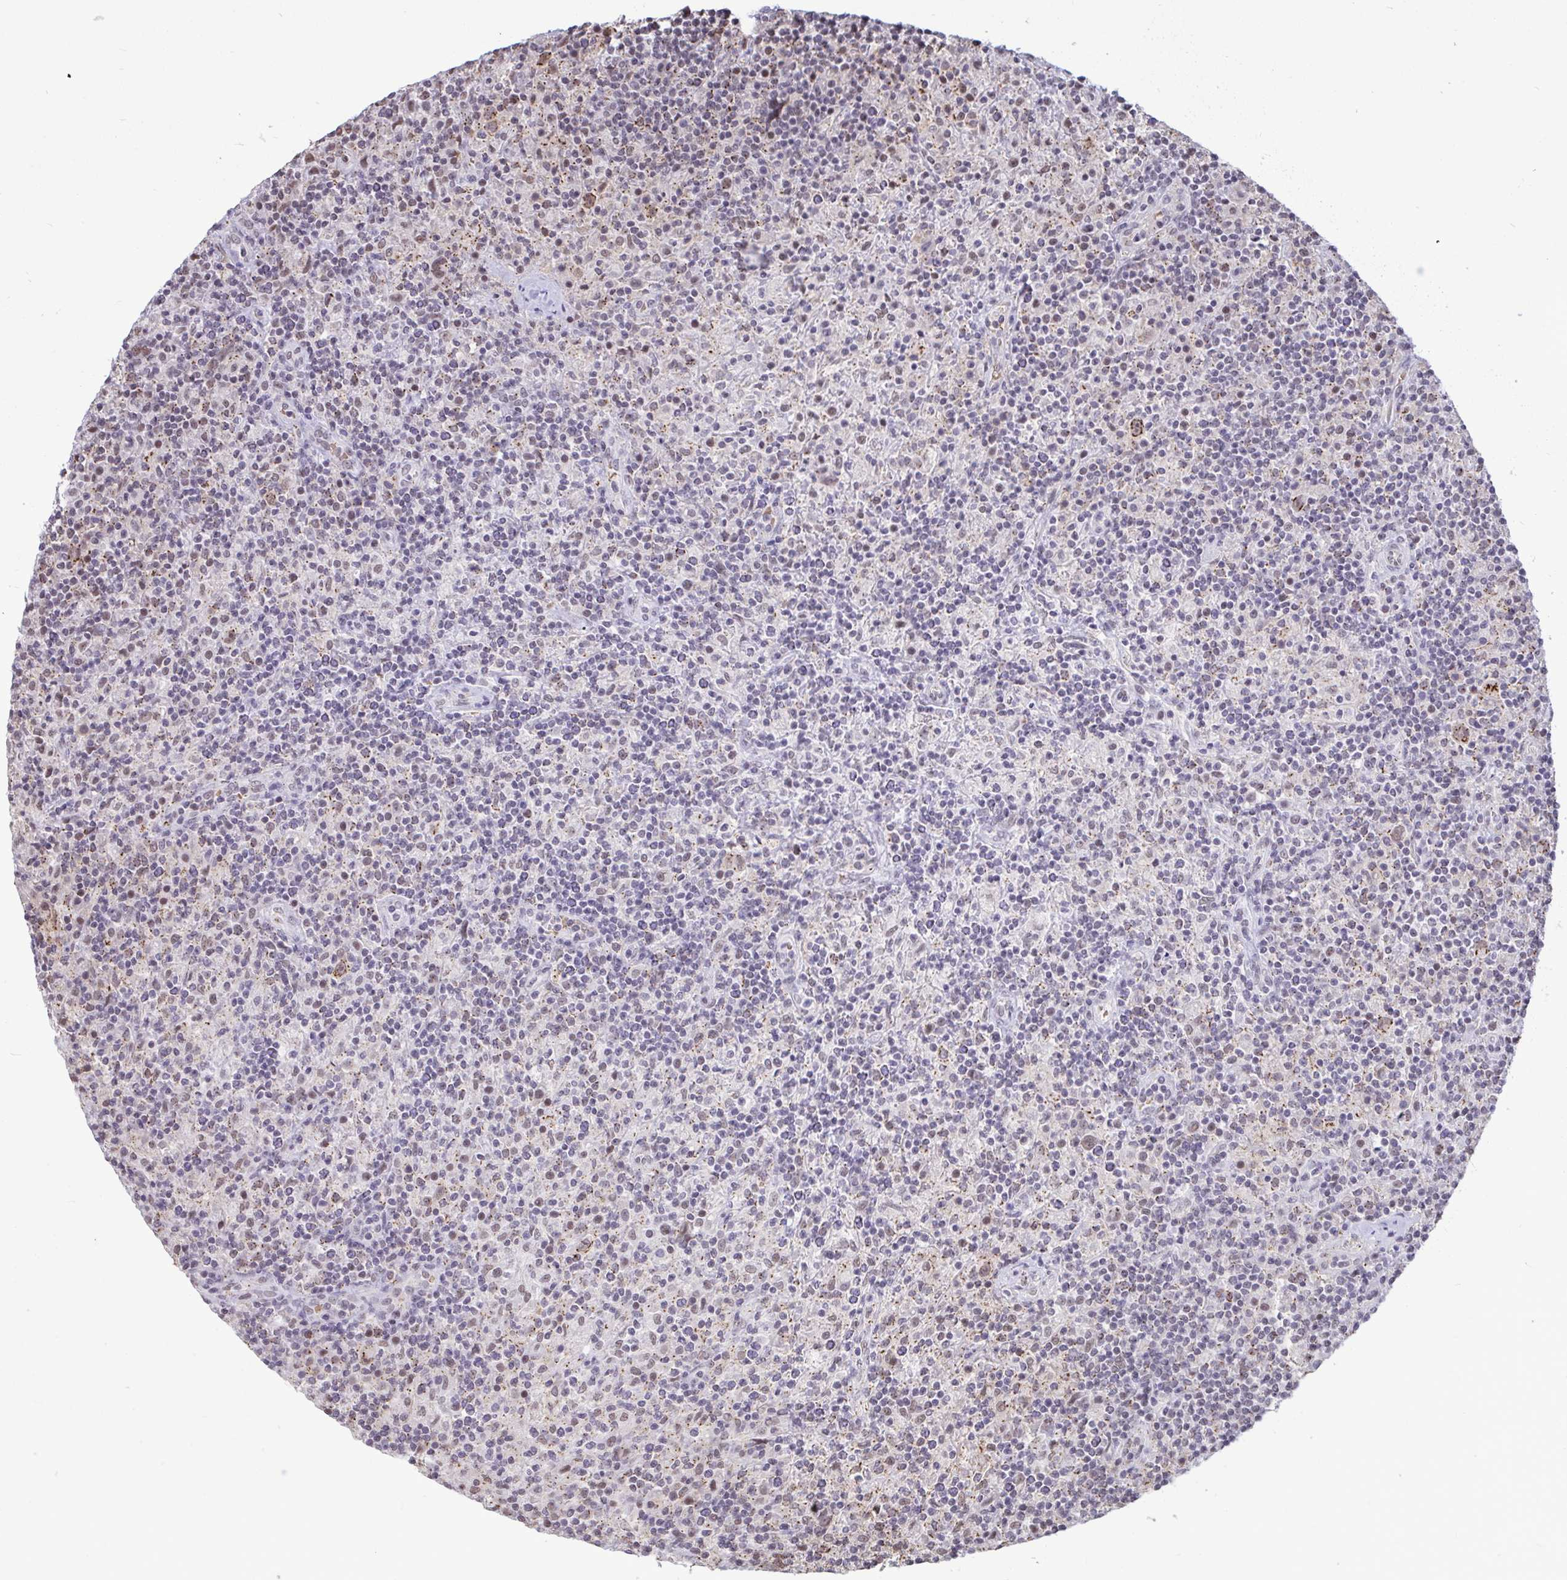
{"staining": {"intensity": "moderate", "quantity": "25%-75%", "location": "cytoplasmic/membranous,nuclear"}, "tissue": "lymphoma", "cell_type": "Tumor cells", "image_type": "cancer", "snomed": [{"axis": "morphology", "description": "Hodgkin's disease, NOS"}, {"axis": "topography", "description": "Lymph node"}], "caption": "Immunohistochemical staining of human Hodgkin's disease demonstrates medium levels of moderate cytoplasmic/membranous and nuclear protein expression in approximately 25%-75% of tumor cells.", "gene": "PUF60", "patient": {"sex": "male", "age": 70}}